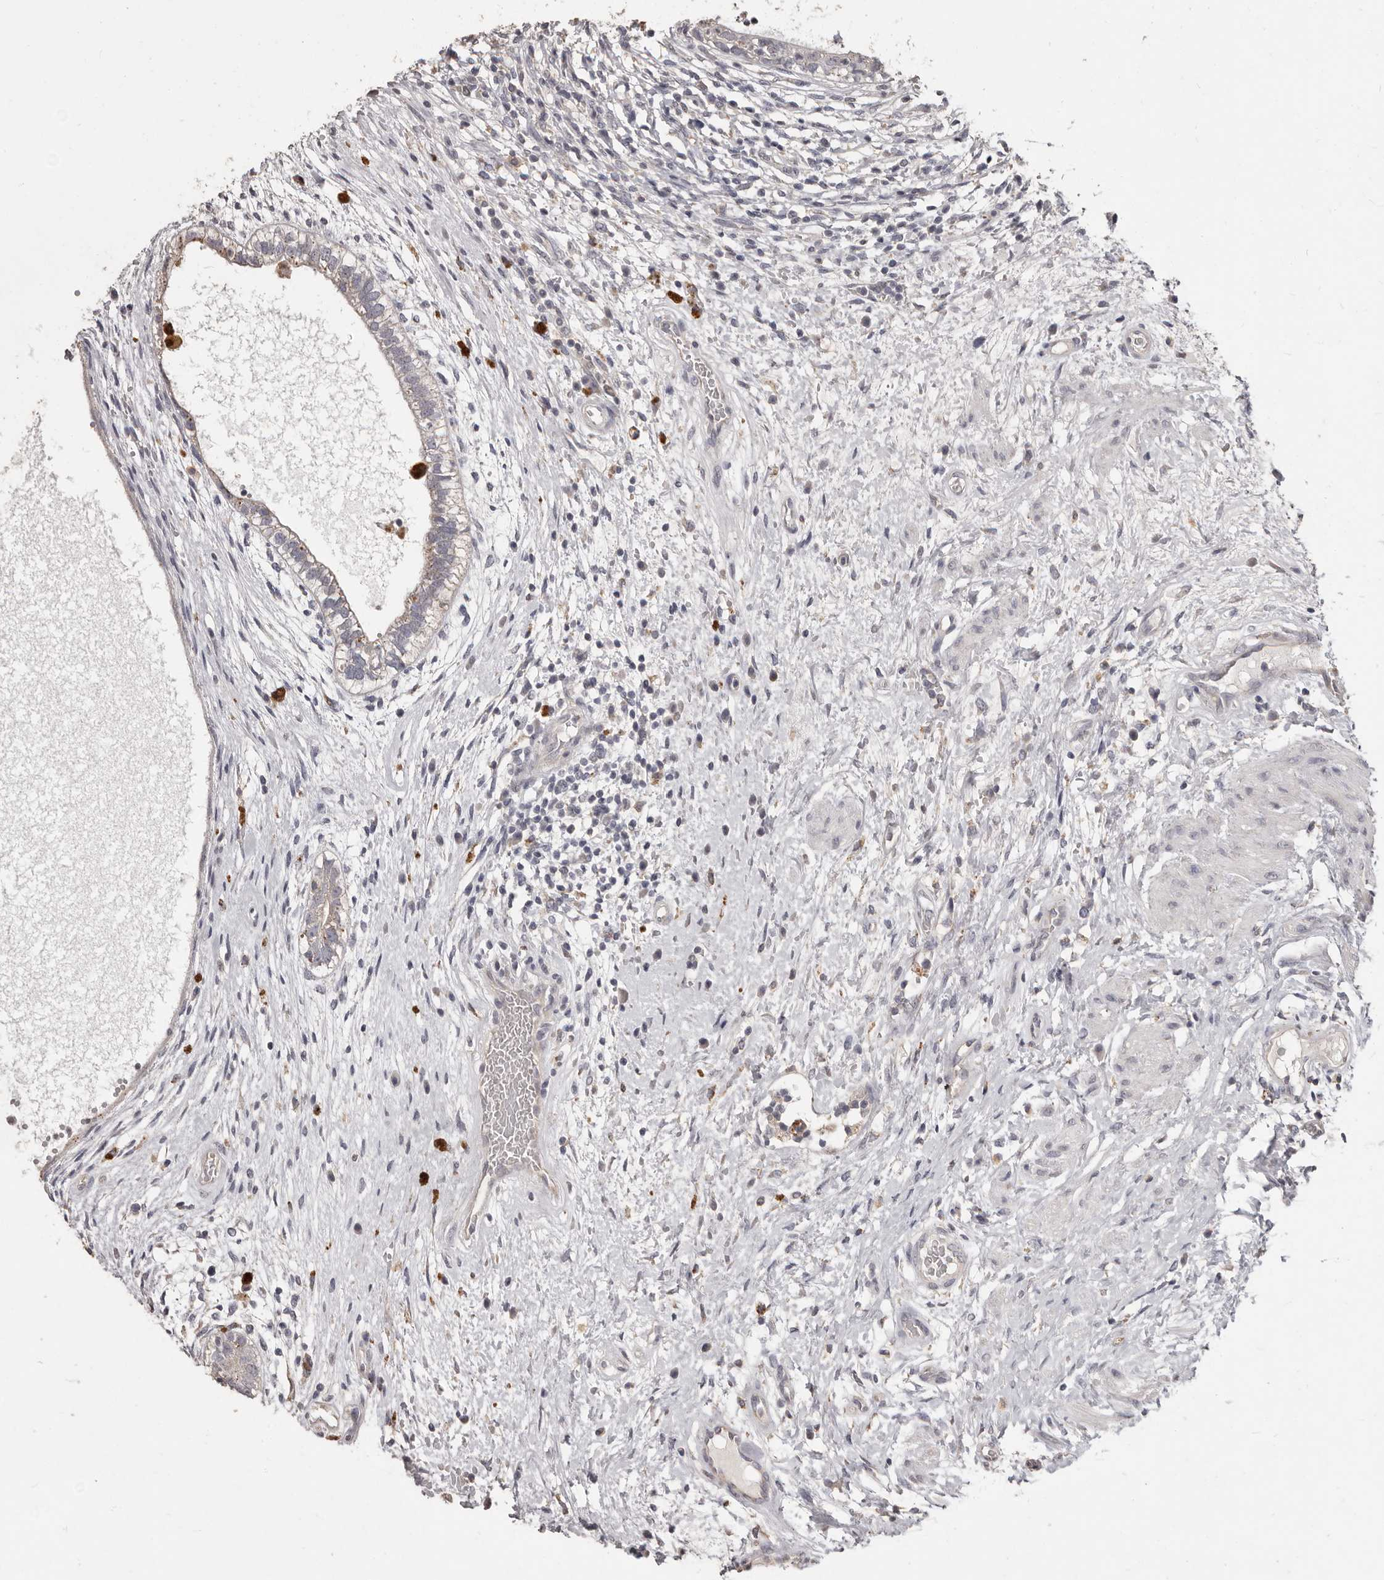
{"staining": {"intensity": "weak", "quantity": "25%-75%", "location": "cytoplasmic/membranous"}, "tissue": "testis cancer", "cell_type": "Tumor cells", "image_type": "cancer", "snomed": [{"axis": "morphology", "description": "Carcinoma, Embryonal, NOS"}, {"axis": "topography", "description": "Testis"}], "caption": "About 25%-75% of tumor cells in human testis cancer demonstrate weak cytoplasmic/membranous protein staining as visualized by brown immunohistochemical staining.", "gene": "PRSS27", "patient": {"sex": "male", "age": 26}}